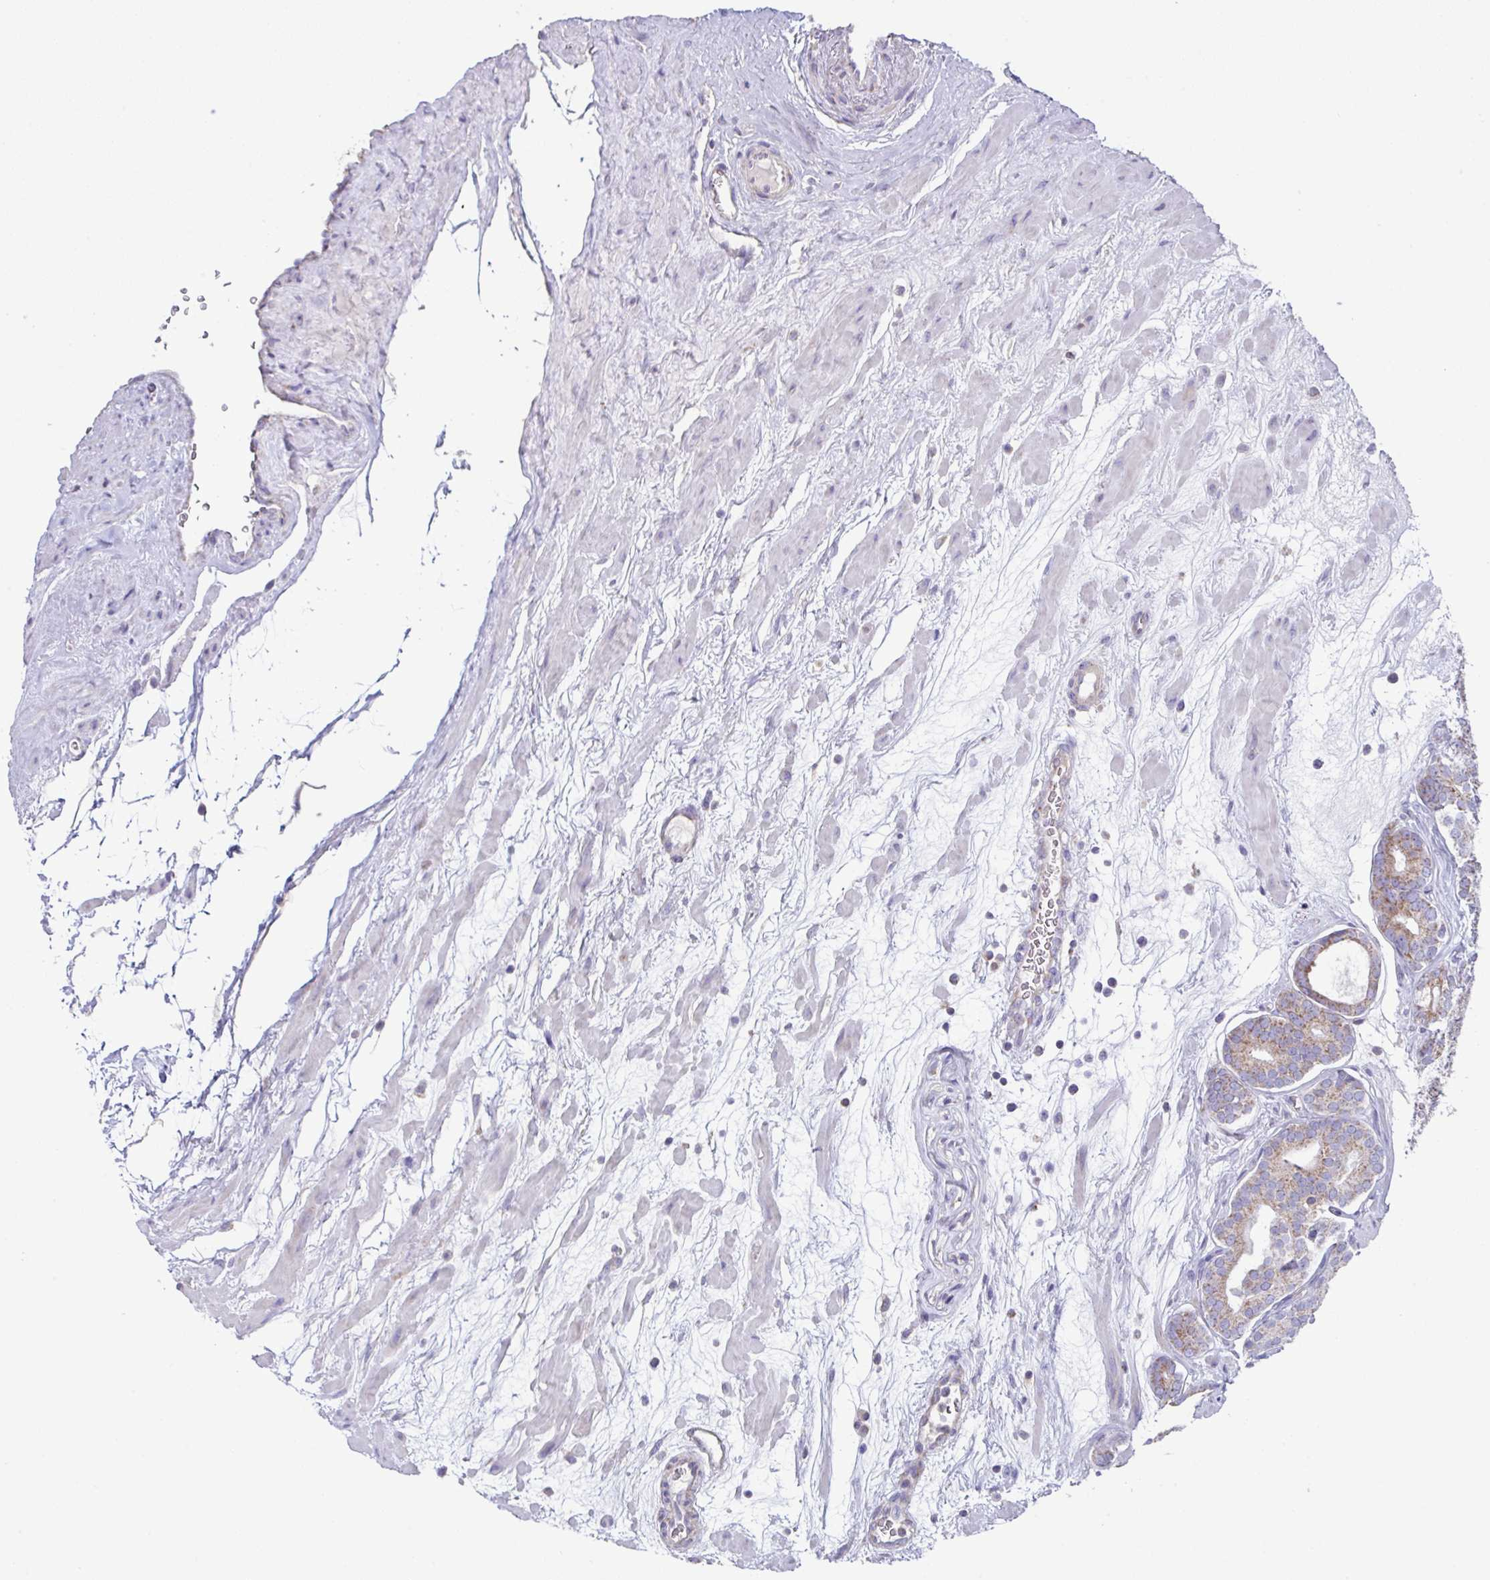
{"staining": {"intensity": "moderate", "quantity": ">75%", "location": "cytoplasmic/membranous"}, "tissue": "prostate cancer", "cell_type": "Tumor cells", "image_type": "cancer", "snomed": [{"axis": "morphology", "description": "Adenocarcinoma, High grade"}, {"axis": "topography", "description": "Prostate"}], "caption": "Immunohistochemical staining of prostate cancer displays moderate cytoplasmic/membranous protein staining in about >75% of tumor cells.", "gene": "DOK7", "patient": {"sex": "male", "age": 66}}